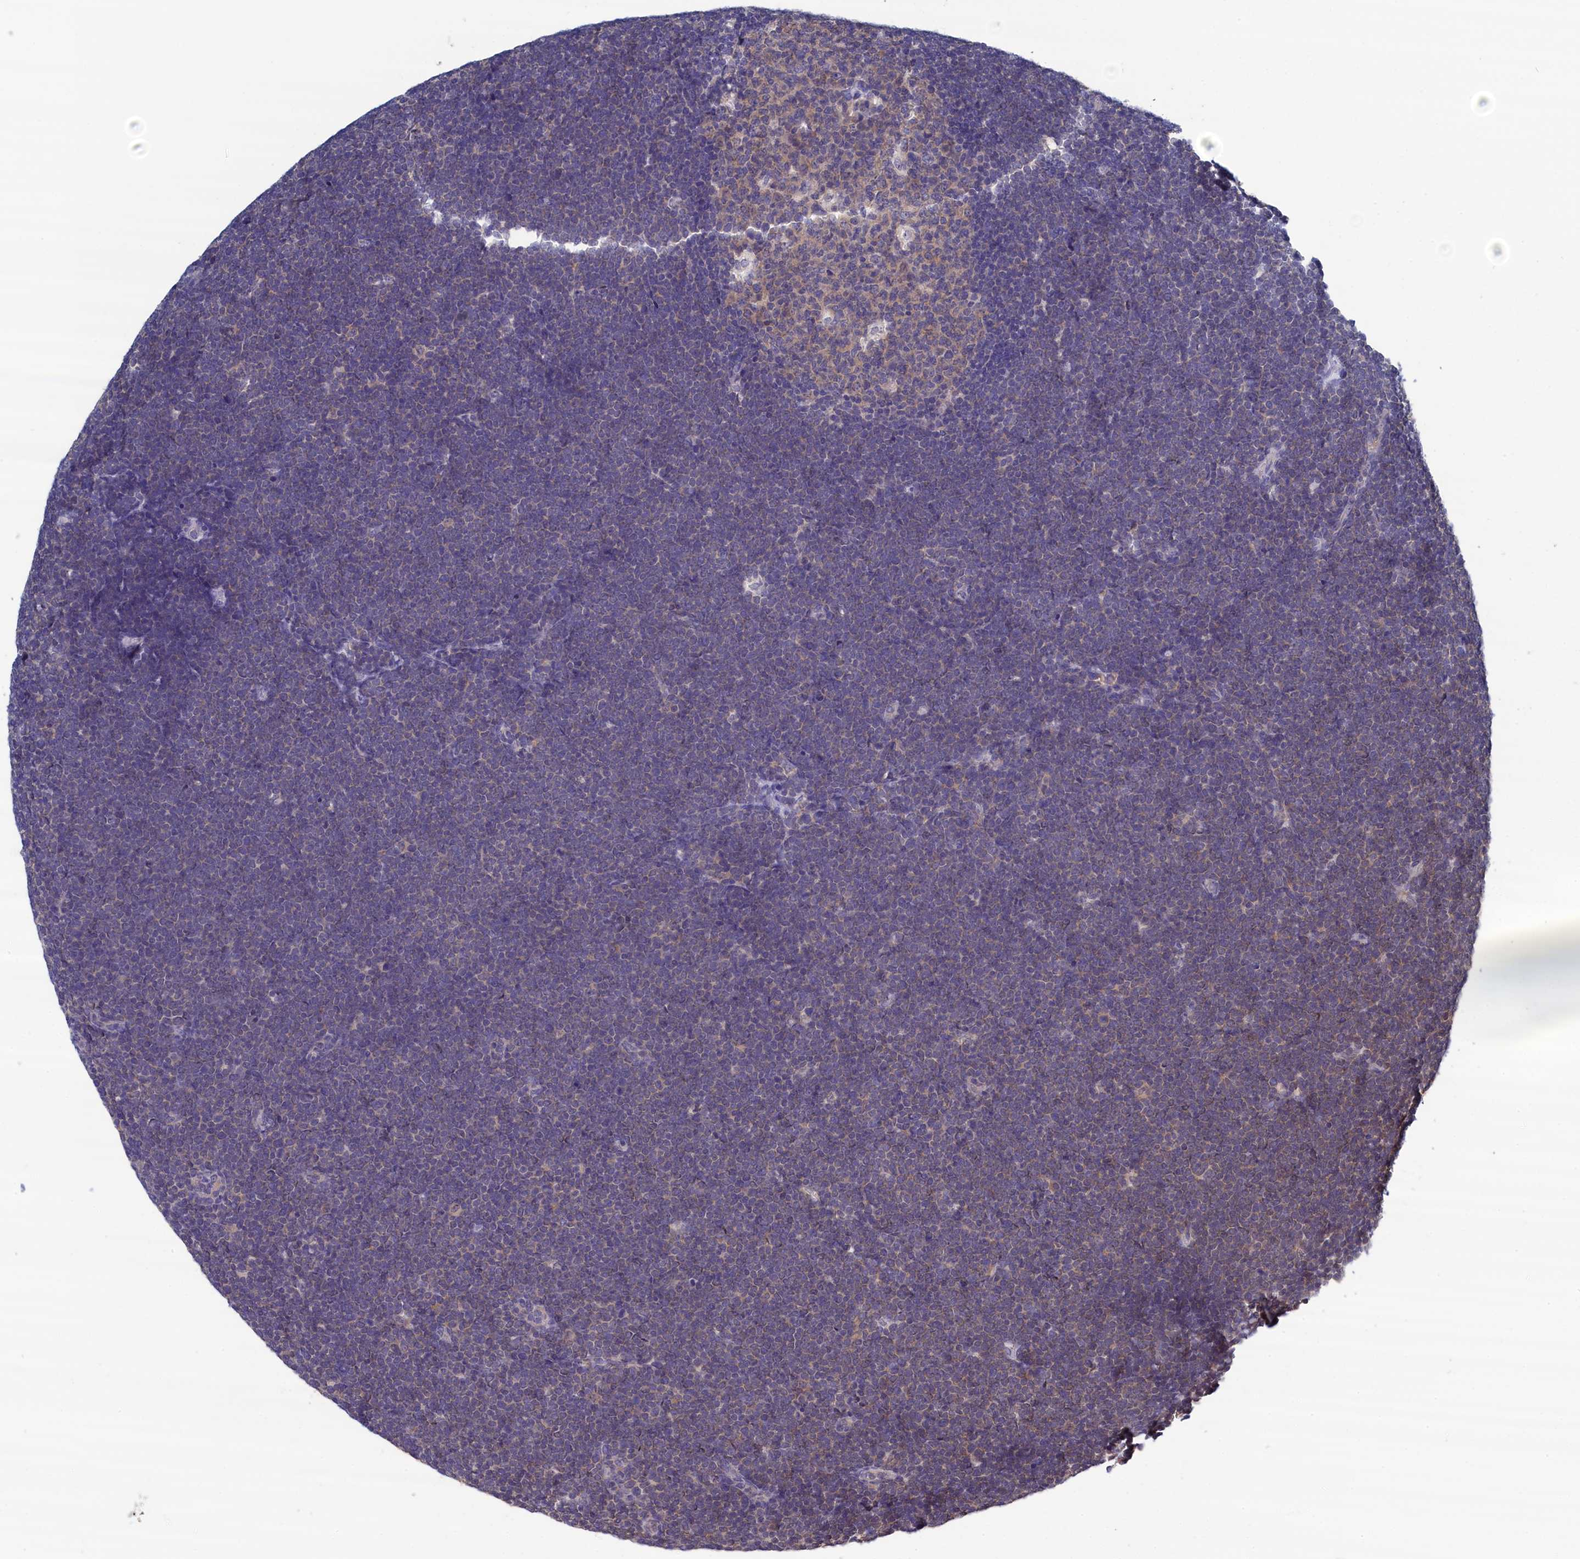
{"staining": {"intensity": "negative", "quantity": "none", "location": "none"}, "tissue": "lymphoma", "cell_type": "Tumor cells", "image_type": "cancer", "snomed": [{"axis": "morphology", "description": "Malignant lymphoma, non-Hodgkin's type, High grade"}, {"axis": "topography", "description": "Lymph node"}], "caption": "Protein analysis of lymphoma shows no significant staining in tumor cells.", "gene": "PGP", "patient": {"sex": "male", "age": 13}}